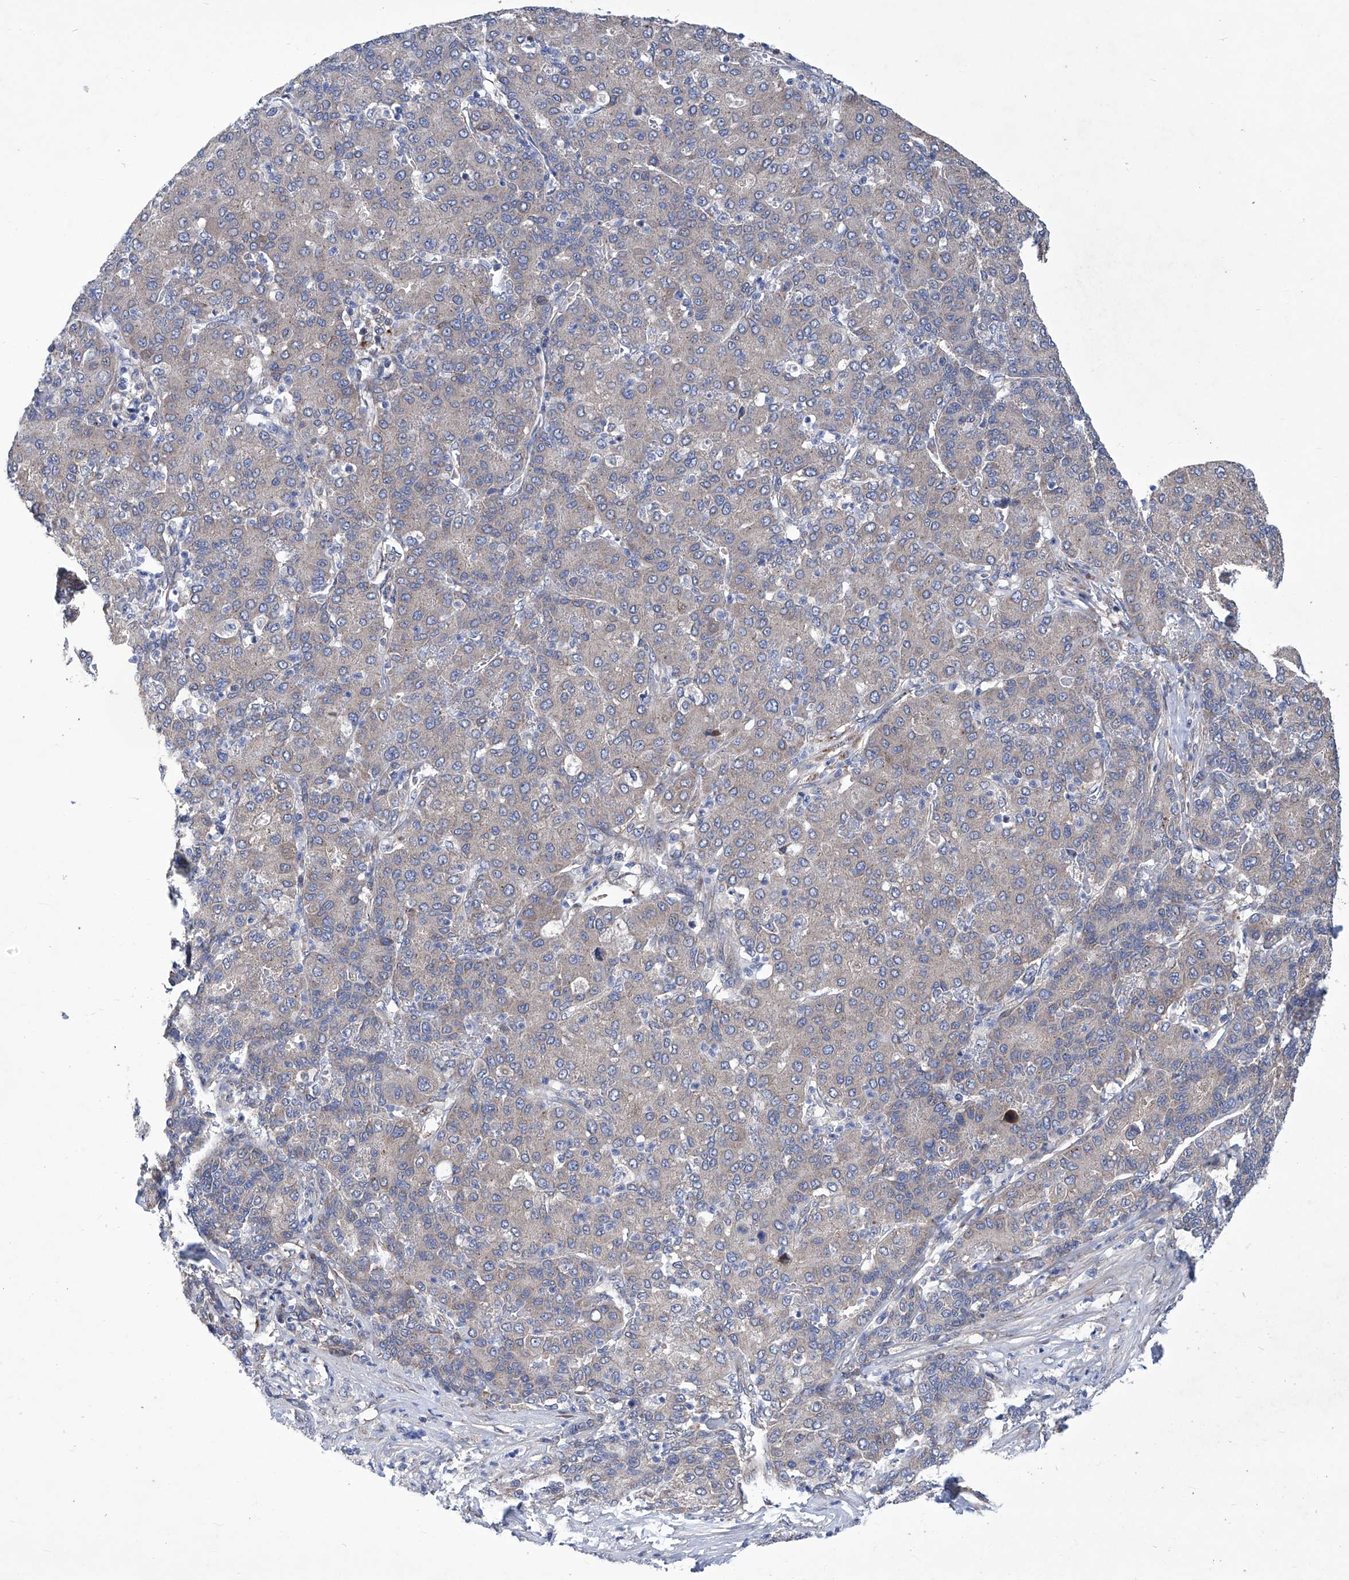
{"staining": {"intensity": "negative", "quantity": "none", "location": "none"}, "tissue": "liver cancer", "cell_type": "Tumor cells", "image_type": "cancer", "snomed": [{"axis": "morphology", "description": "Carcinoma, Hepatocellular, NOS"}, {"axis": "topography", "description": "Liver"}], "caption": "Hepatocellular carcinoma (liver) was stained to show a protein in brown. There is no significant positivity in tumor cells. Brightfield microscopy of IHC stained with DAB (brown) and hematoxylin (blue), captured at high magnification.", "gene": "KTI12", "patient": {"sex": "male", "age": 65}}